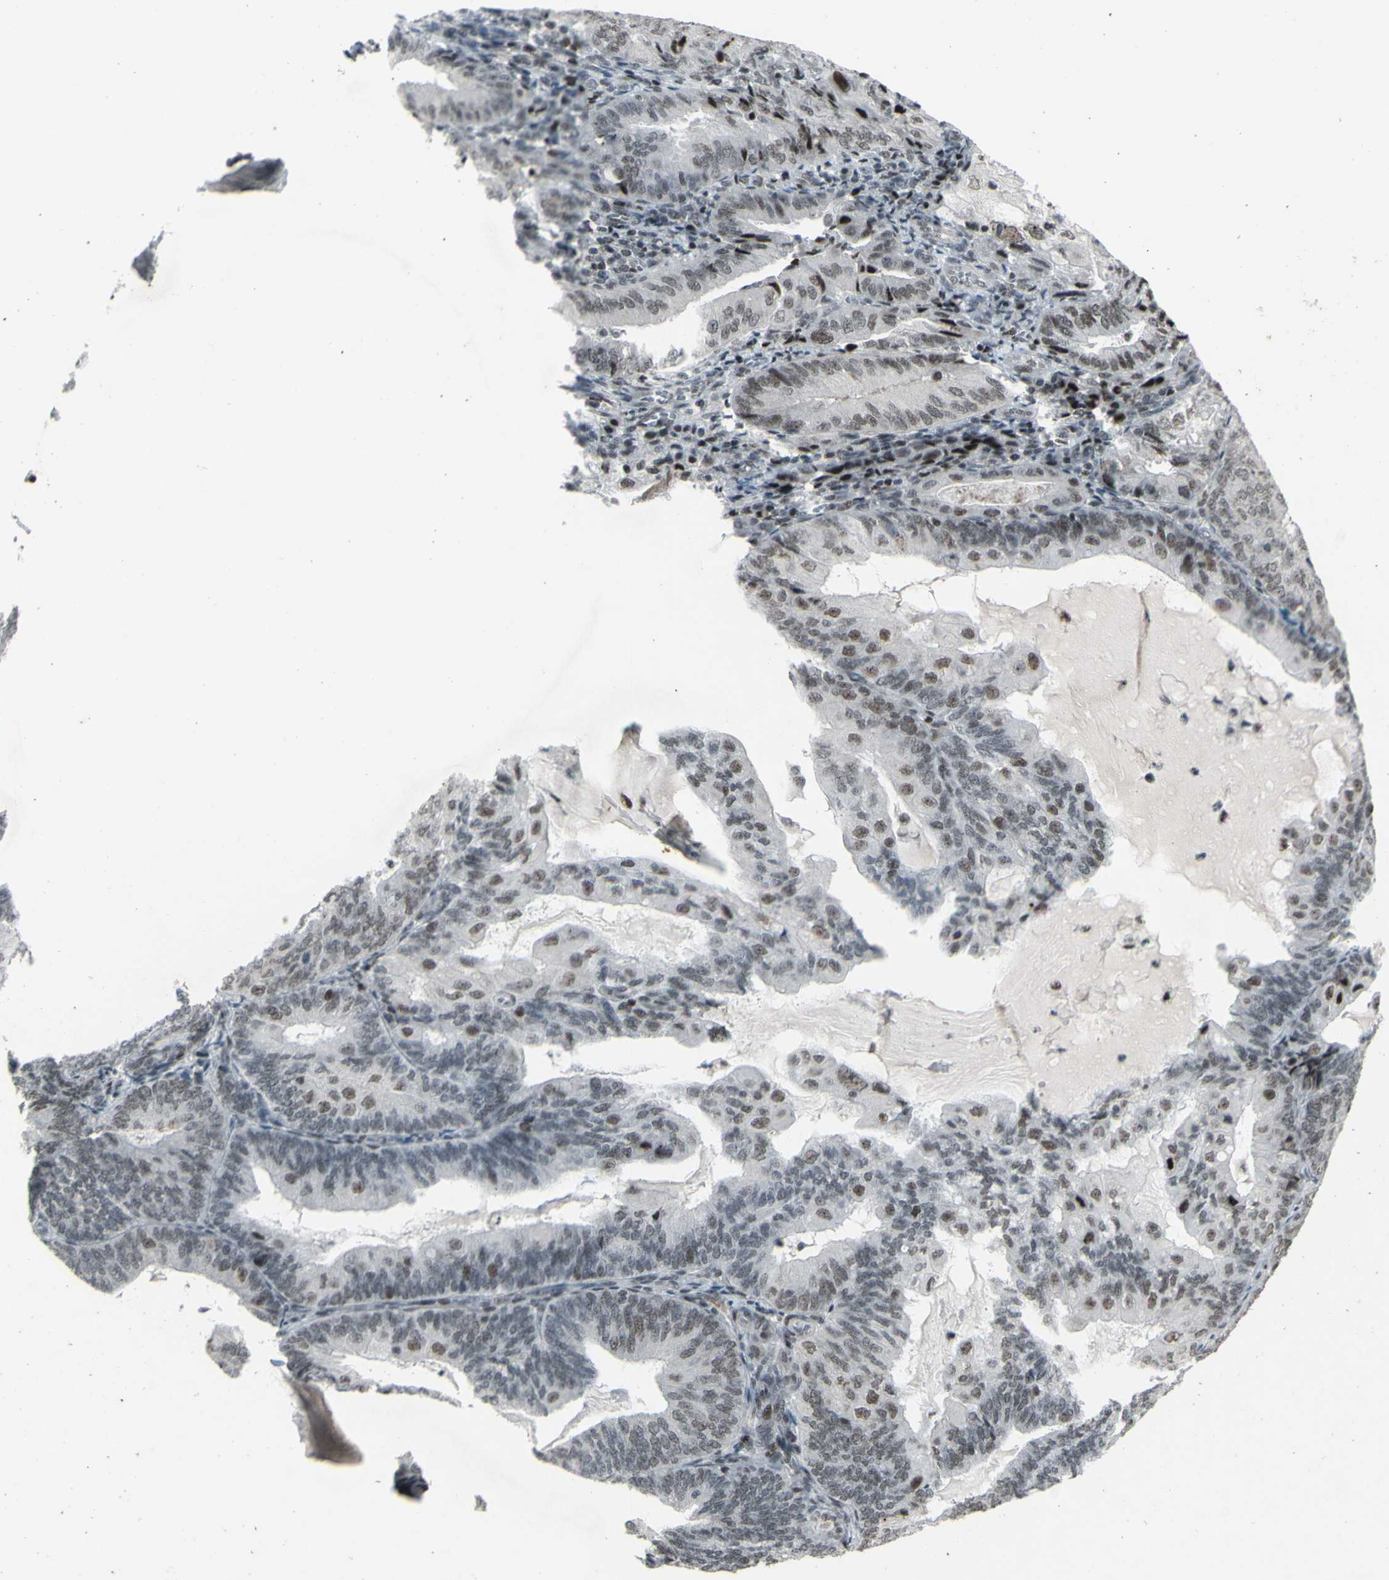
{"staining": {"intensity": "weak", "quantity": "<25%", "location": "nuclear"}, "tissue": "endometrial cancer", "cell_type": "Tumor cells", "image_type": "cancer", "snomed": [{"axis": "morphology", "description": "Adenocarcinoma, NOS"}, {"axis": "topography", "description": "Endometrium"}], "caption": "Tumor cells show no significant protein expression in endometrial adenocarcinoma.", "gene": "SUPT6H", "patient": {"sex": "female", "age": 81}}